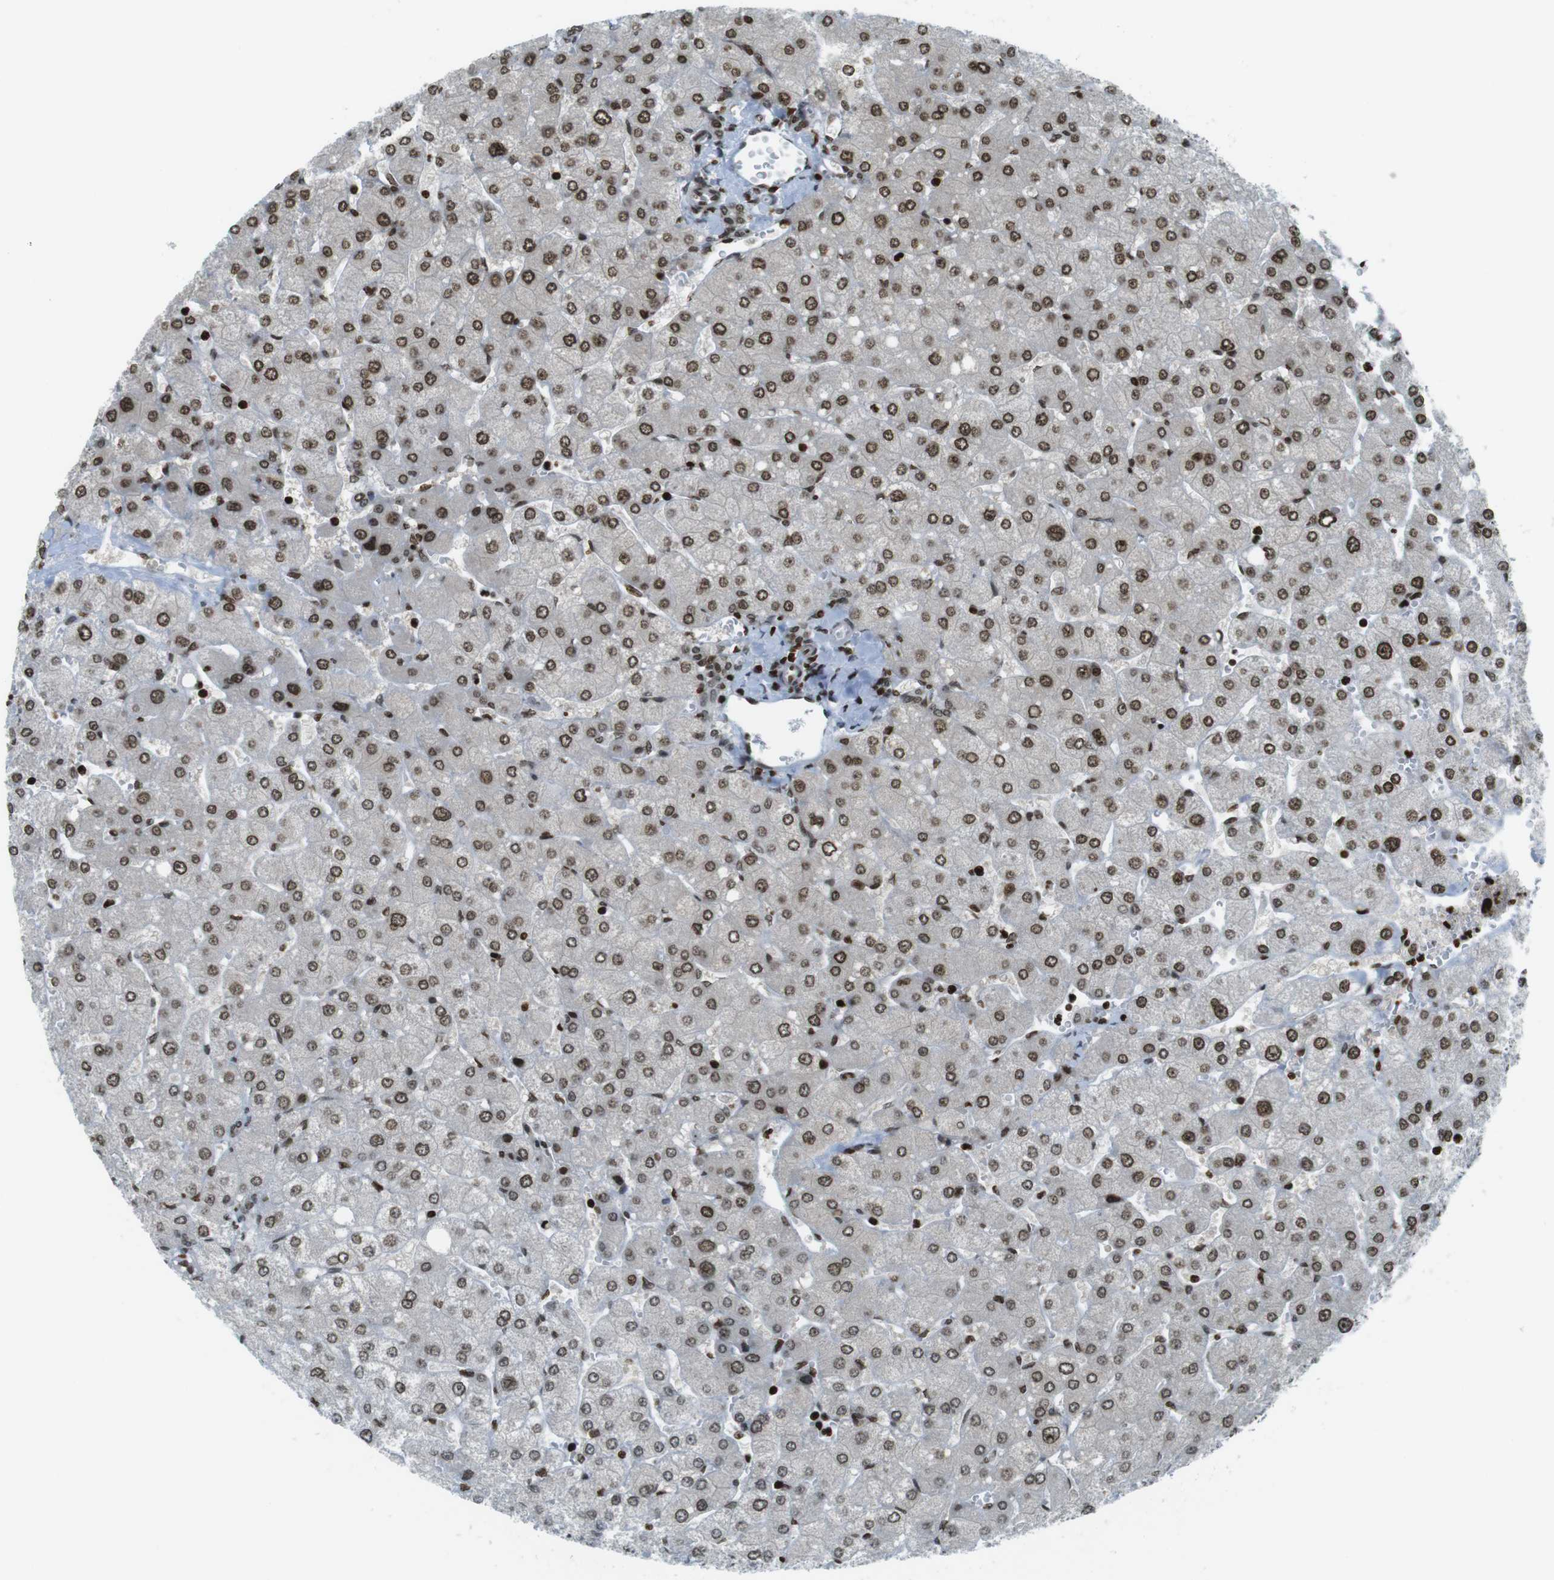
{"staining": {"intensity": "strong", "quantity": ">75%", "location": "nuclear"}, "tissue": "liver", "cell_type": "Cholangiocytes", "image_type": "normal", "snomed": [{"axis": "morphology", "description": "Normal tissue, NOS"}, {"axis": "topography", "description": "Liver"}], "caption": "Protein staining exhibits strong nuclear staining in about >75% of cholangiocytes in normal liver. Immunohistochemistry (ihc) stains the protein in brown and the nuclei are stained blue.", "gene": "H2AC8", "patient": {"sex": "male", "age": 55}}